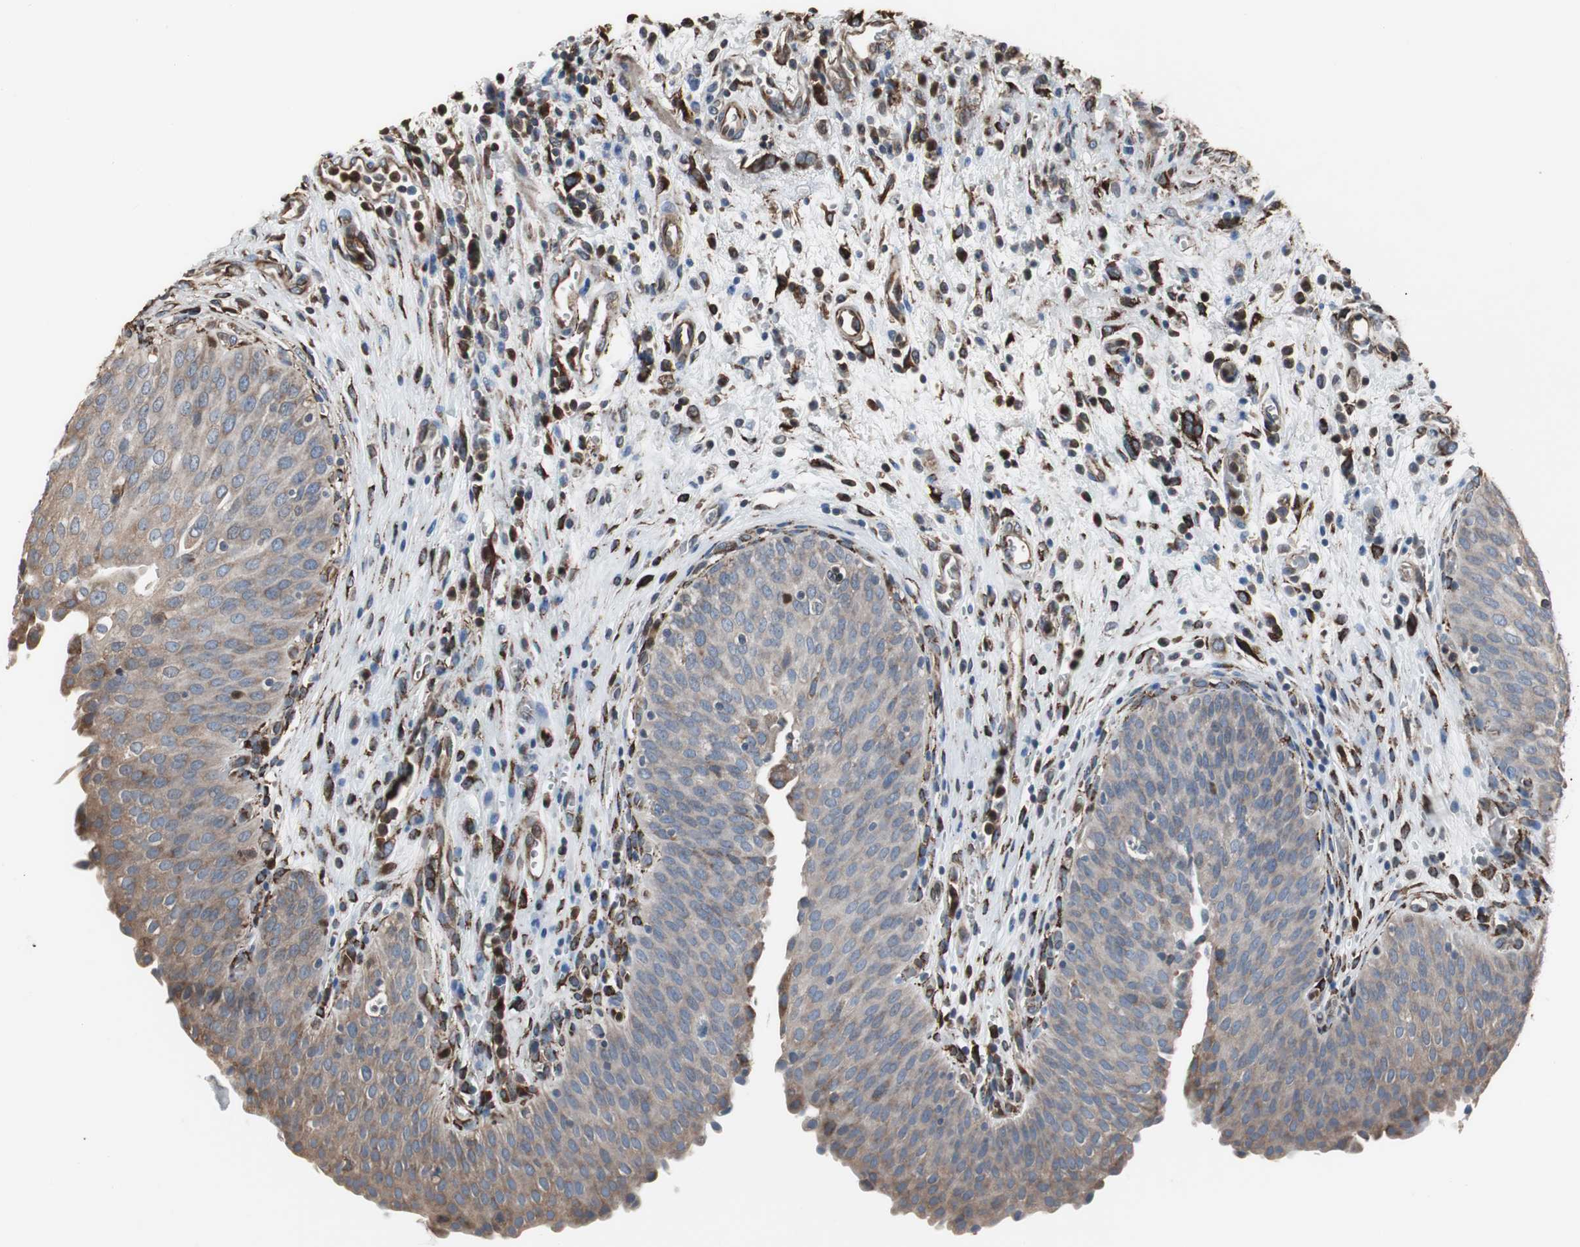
{"staining": {"intensity": "moderate", "quantity": ">75%", "location": "cytoplasmic/membranous"}, "tissue": "urinary bladder", "cell_type": "Urothelial cells", "image_type": "normal", "snomed": [{"axis": "morphology", "description": "Normal tissue, NOS"}, {"axis": "morphology", "description": "Dysplasia, NOS"}, {"axis": "topography", "description": "Urinary bladder"}], "caption": "A medium amount of moderate cytoplasmic/membranous expression is identified in about >75% of urothelial cells in normal urinary bladder. Nuclei are stained in blue.", "gene": "CALU", "patient": {"sex": "male", "age": 35}}